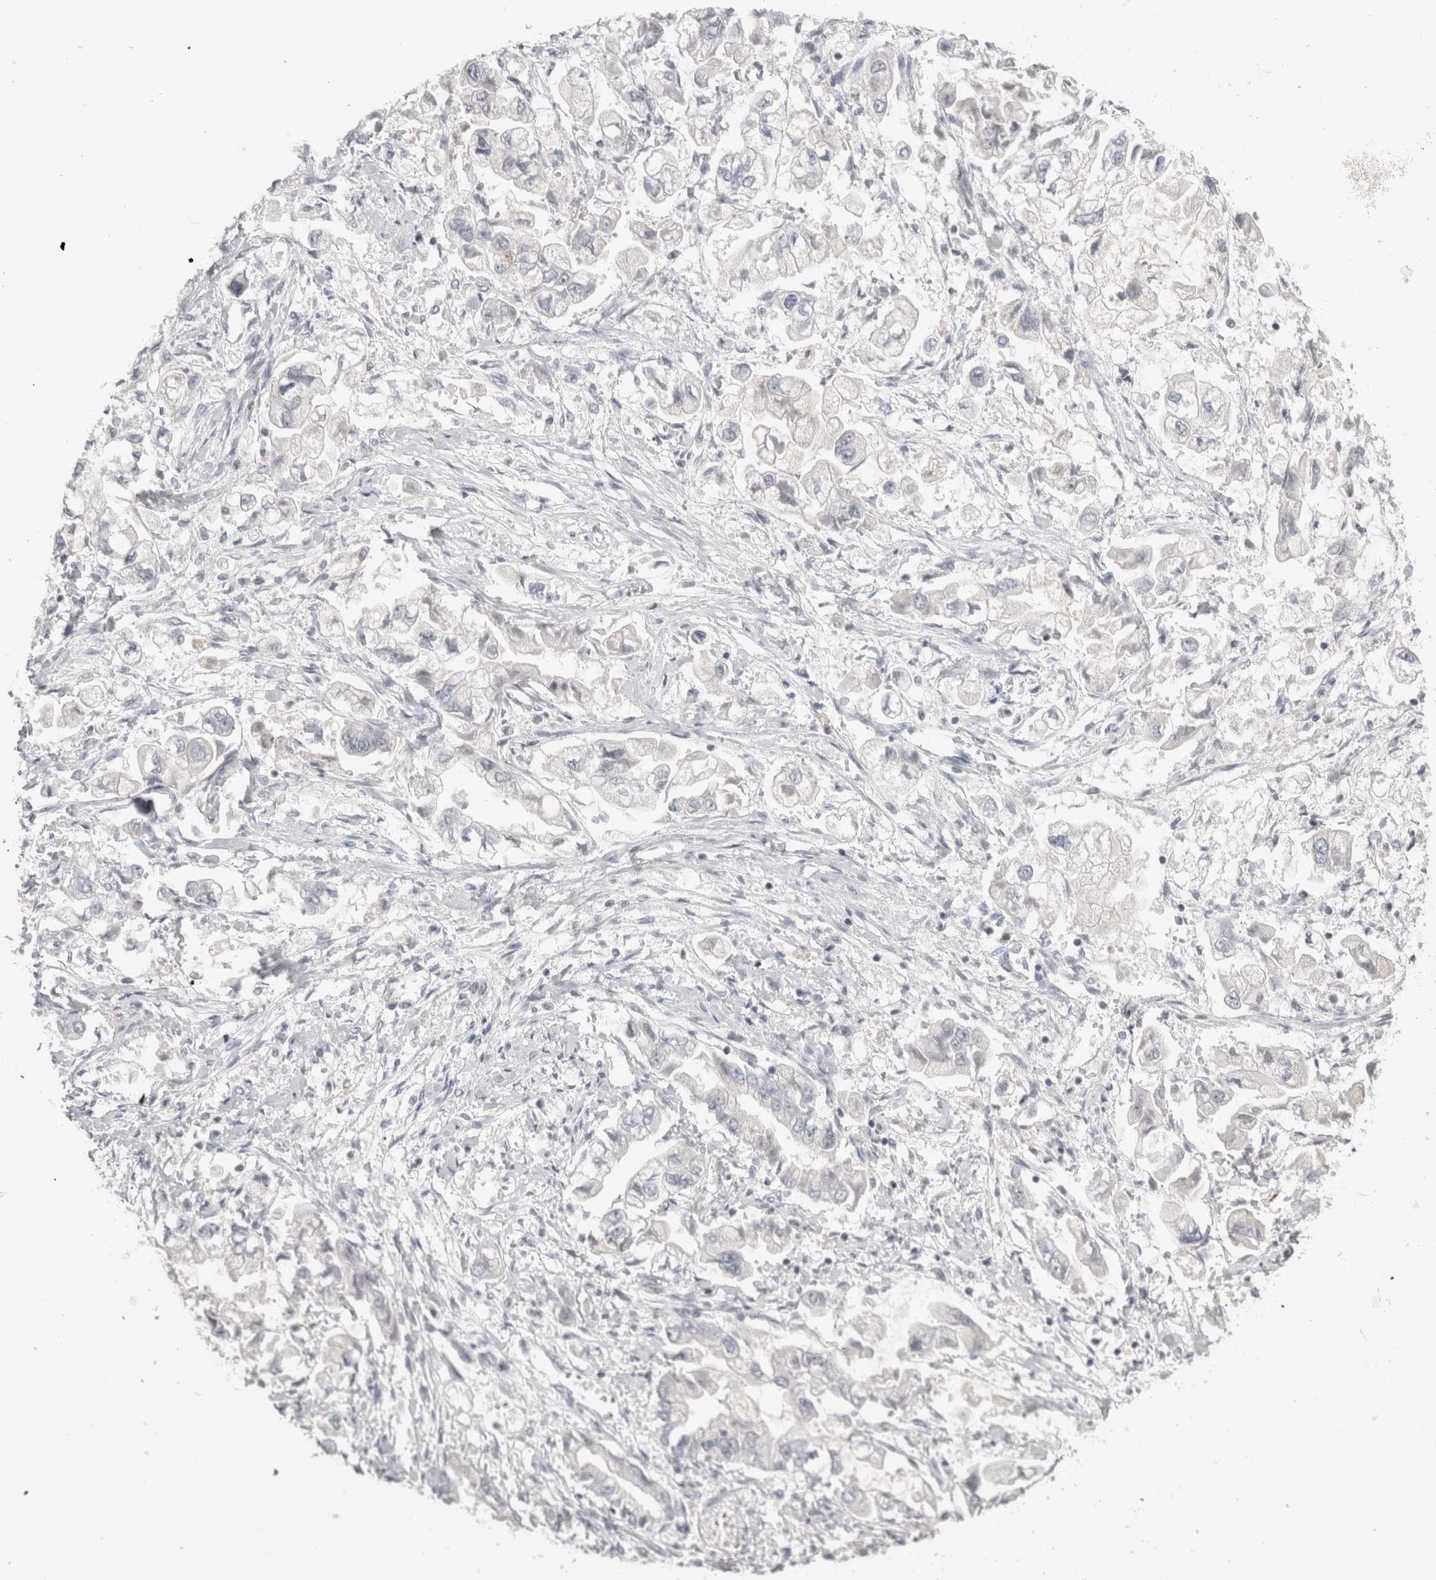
{"staining": {"intensity": "negative", "quantity": "none", "location": "none"}, "tissue": "stomach cancer", "cell_type": "Tumor cells", "image_type": "cancer", "snomed": [{"axis": "morphology", "description": "Normal tissue, NOS"}, {"axis": "morphology", "description": "Adenocarcinoma, NOS"}, {"axis": "topography", "description": "Stomach"}], "caption": "Immunohistochemistry photomicrograph of human stomach cancer (adenocarcinoma) stained for a protein (brown), which exhibits no positivity in tumor cells. (Brightfield microscopy of DAB (3,3'-diaminobenzidine) immunohistochemistry (IHC) at high magnification).", "gene": "FNDC8", "patient": {"sex": "male", "age": 62}}